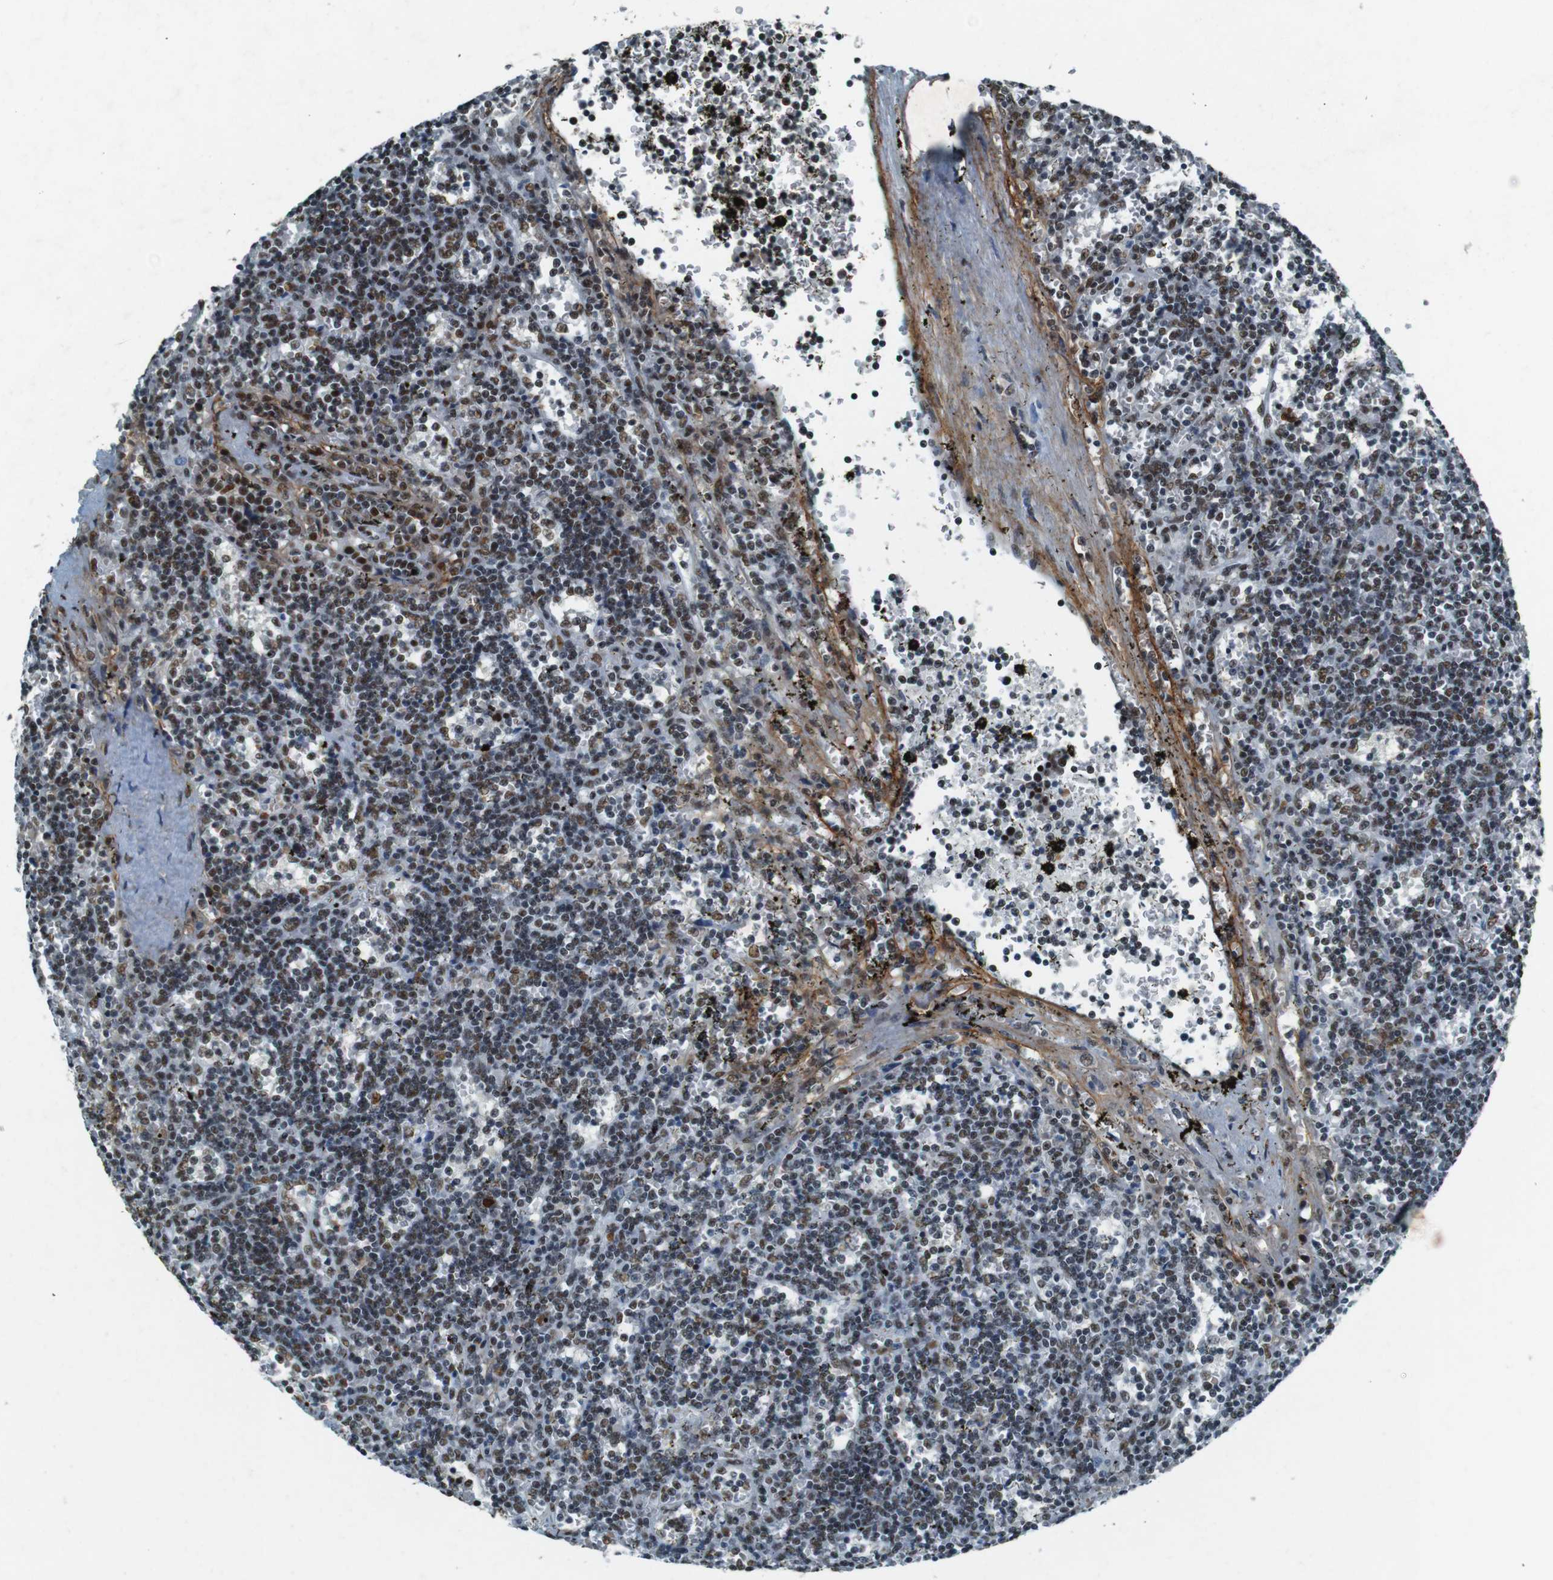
{"staining": {"intensity": "moderate", "quantity": ">75%", "location": "nuclear"}, "tissue": "lymphoma", "cell_type": "Tumor cells", "image_type": "cancer", "snomed": [{"axis": "morphology", "description": "Malignant lymphoma, non-Hodgkin's type, Low grade"}, {"axis": "topography", "description": "Spleen"}], "caption": "Immunohistochemistry micrograph of human malignant lymphoma, non-Hodgkin's type (low-grade) stained for a protein (brown), which demonstrates medium levels of moderate nuclear positivity in approximately >75% of tumor cells.", "gene": "HEXIM1", "patient": {"sex": "male", "age": 60}}